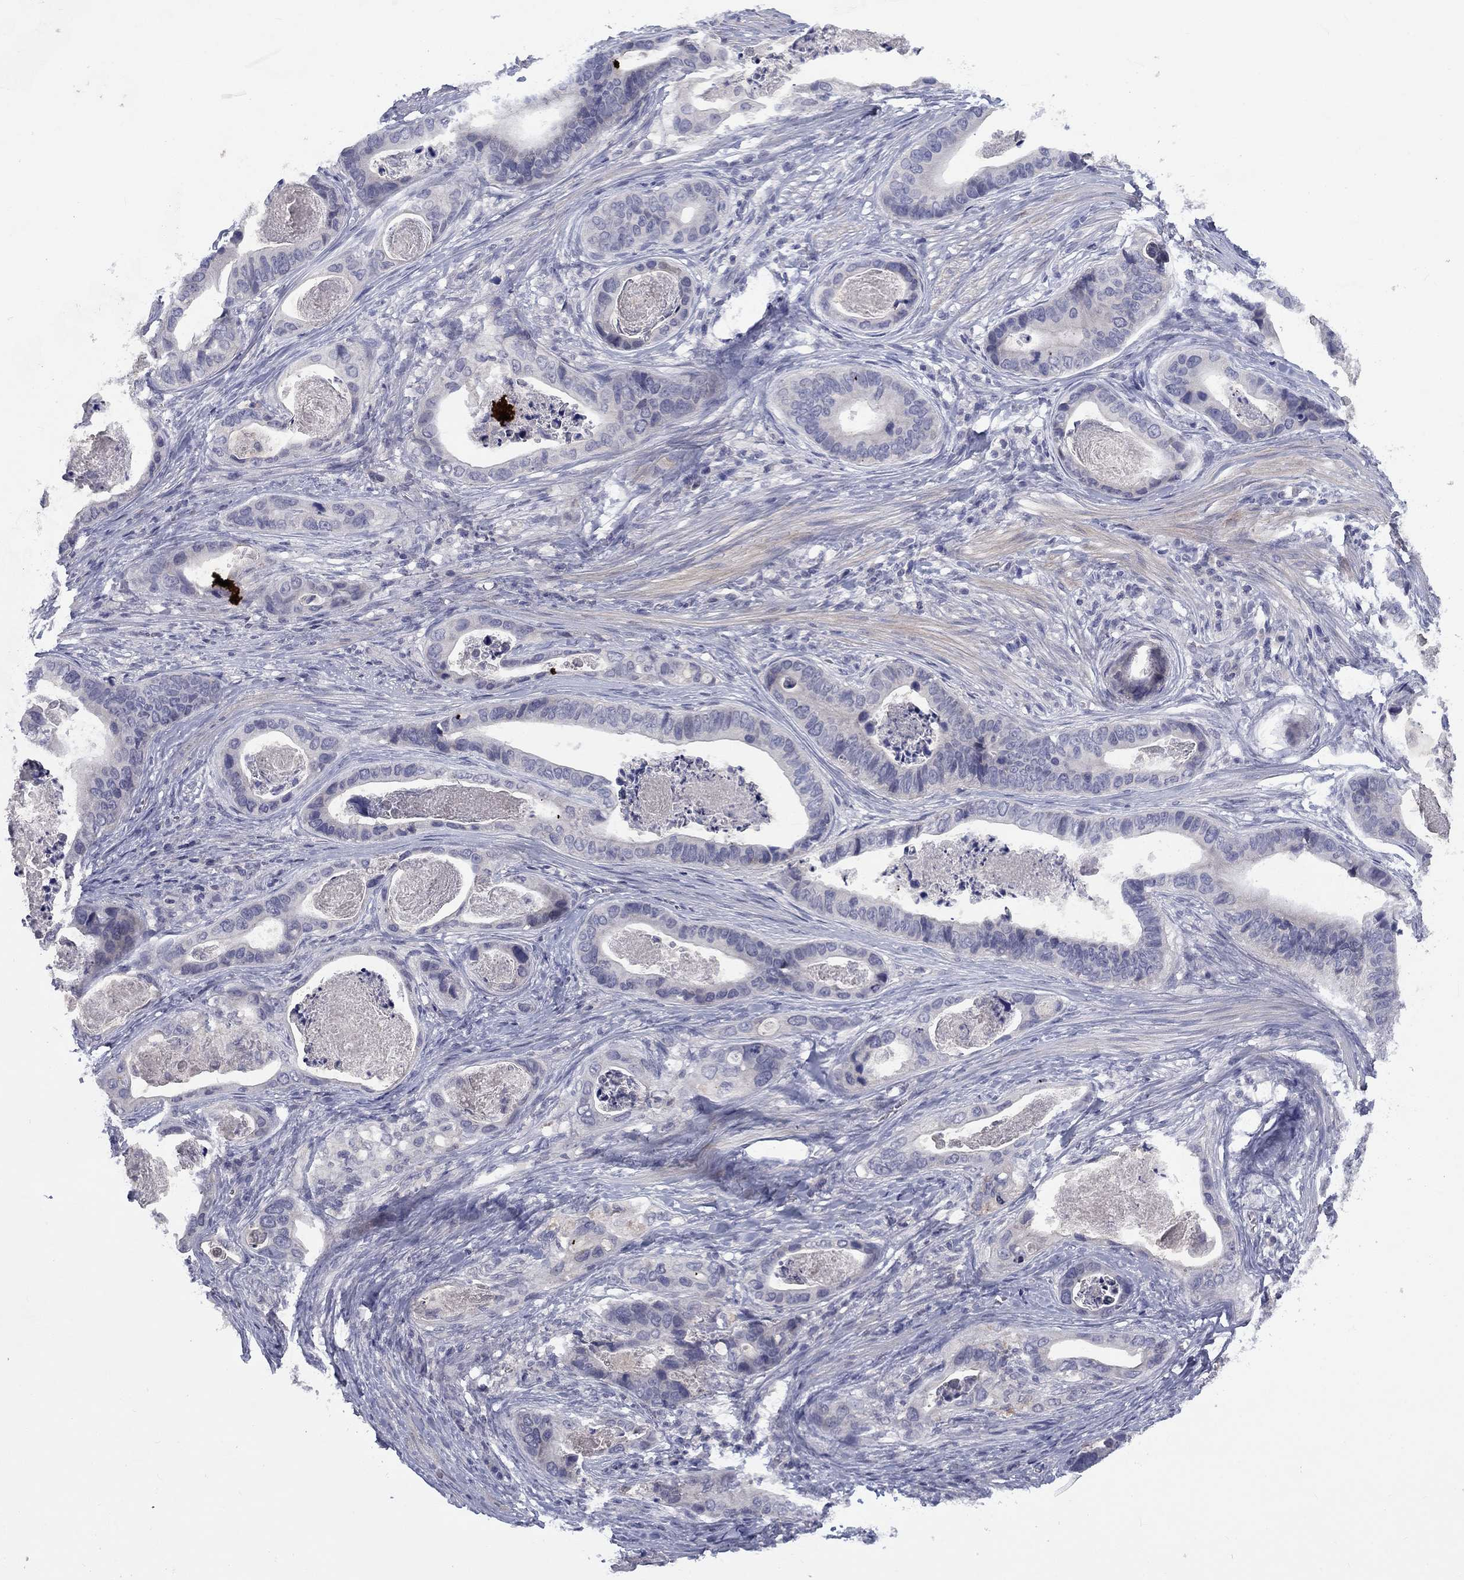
{"staining": {"intensity": "negative", "quantity": "none", "location": "none"}, "tissue": "stomach cancer", "cell_type": "Tumor cells", "image_type": "cancer", "snomed": [{"axis": "morphology", "description": "Adenocarcinoma, NOS"}, {"axis": "topography", "description": "Stomach"}], "caption": "Stomach cancer (adenocarcinoma) stained for a protein using immunohistochemistry (IHC) shows no positivity tumor cells.", "gene": "CACNA1A", "patient": {"sex": "male", "age": 84}}